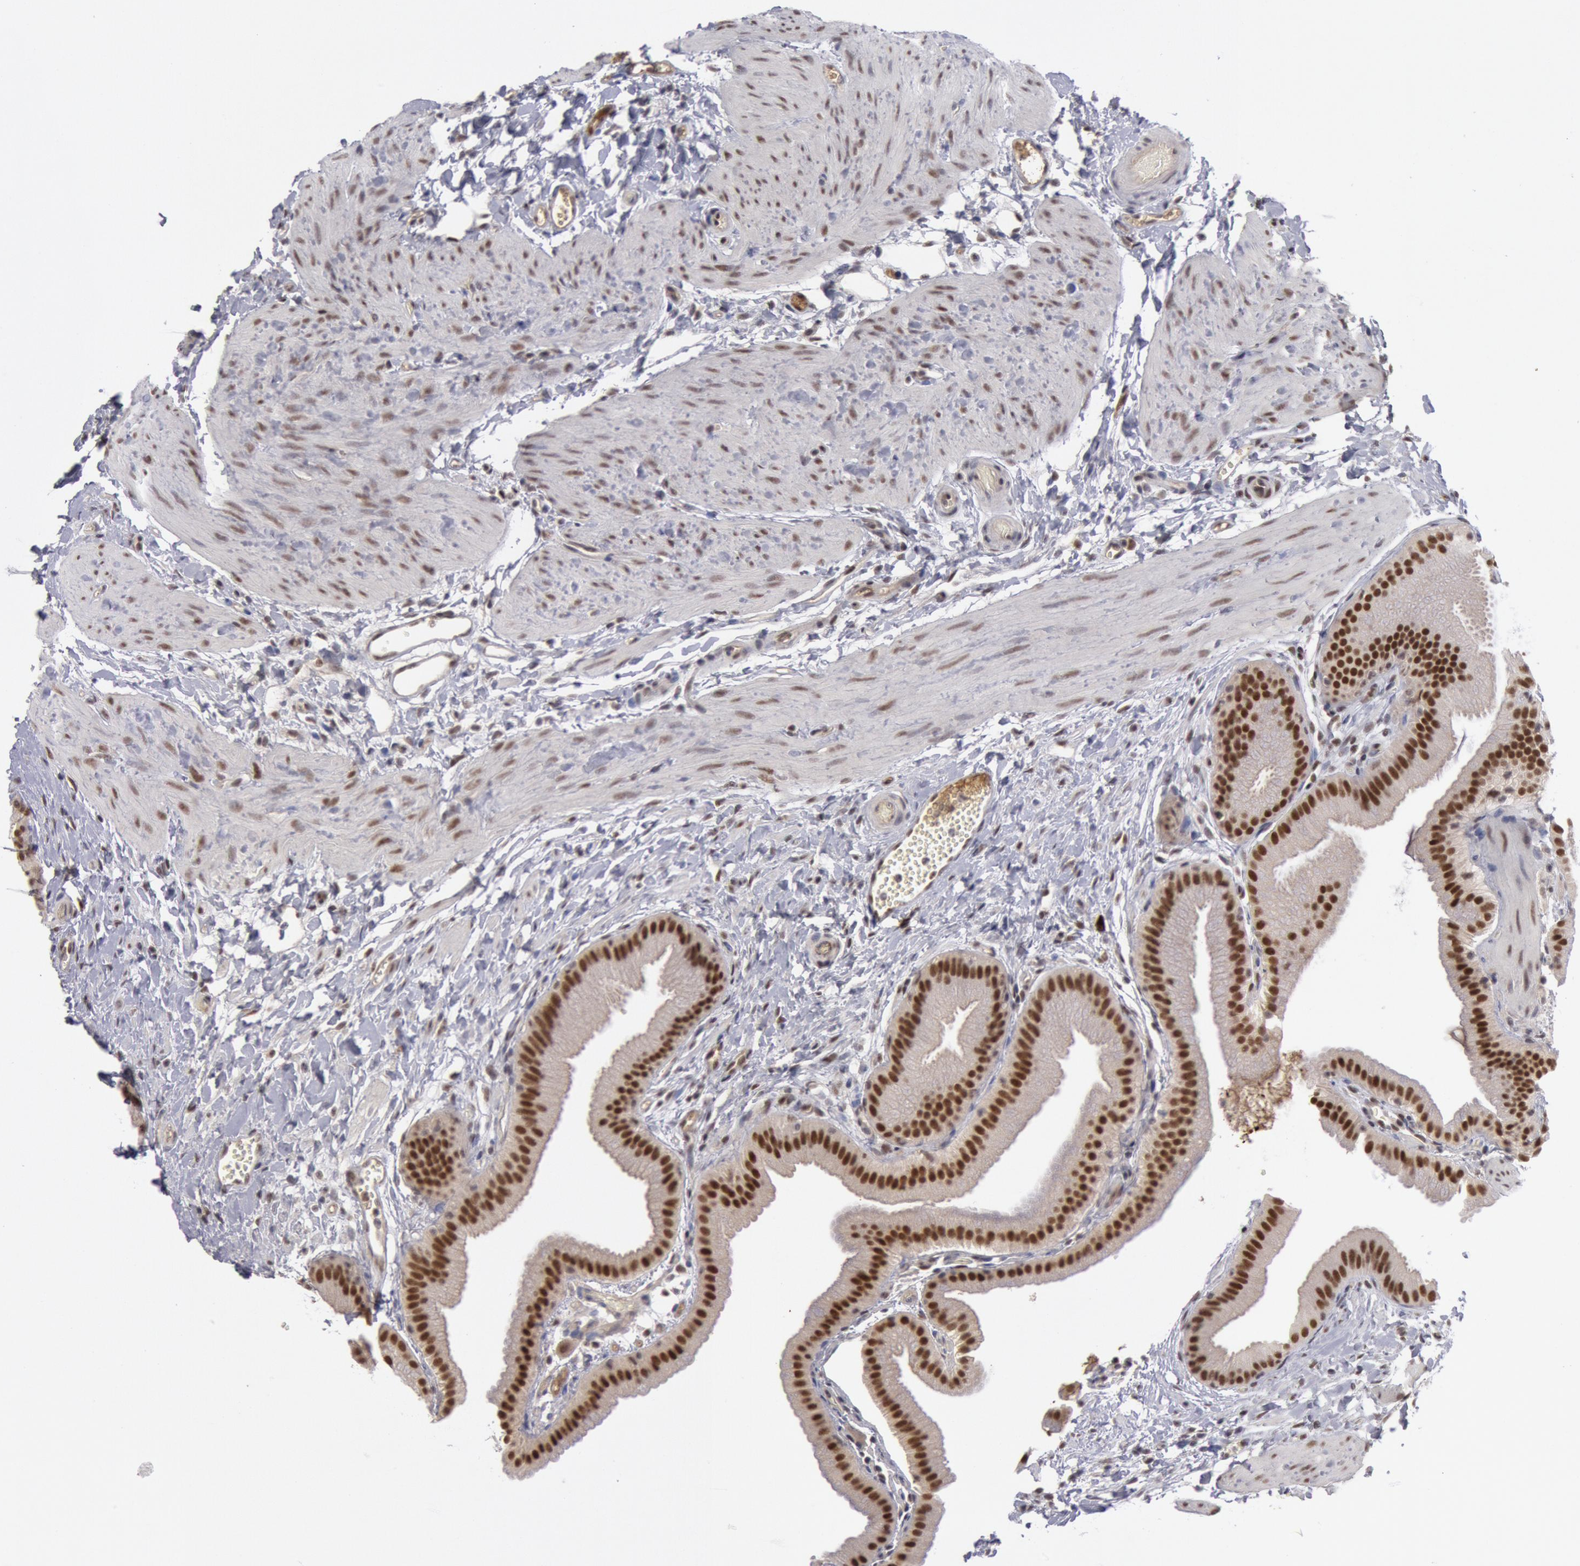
{"staining": {"intensity": "strong", "quantity": ">75%", "location": "nuclear"}, "tissue": "gallbladder", "cell_type": "Glandular cells", "image_type": "normal", "snomed": [{"axis": "morphology", "description": "Normal tissue, NOS"}, {"axis": "topography", "description": "Gallbladder"}], "caption": "Immunohistochemical staining of normal human gallbladder shows high levels of strong nuclear staining in approximately >75% of glandular cells.", "gene": "PPP4R3B", "patient": {"sex": "female", "age": 63}}